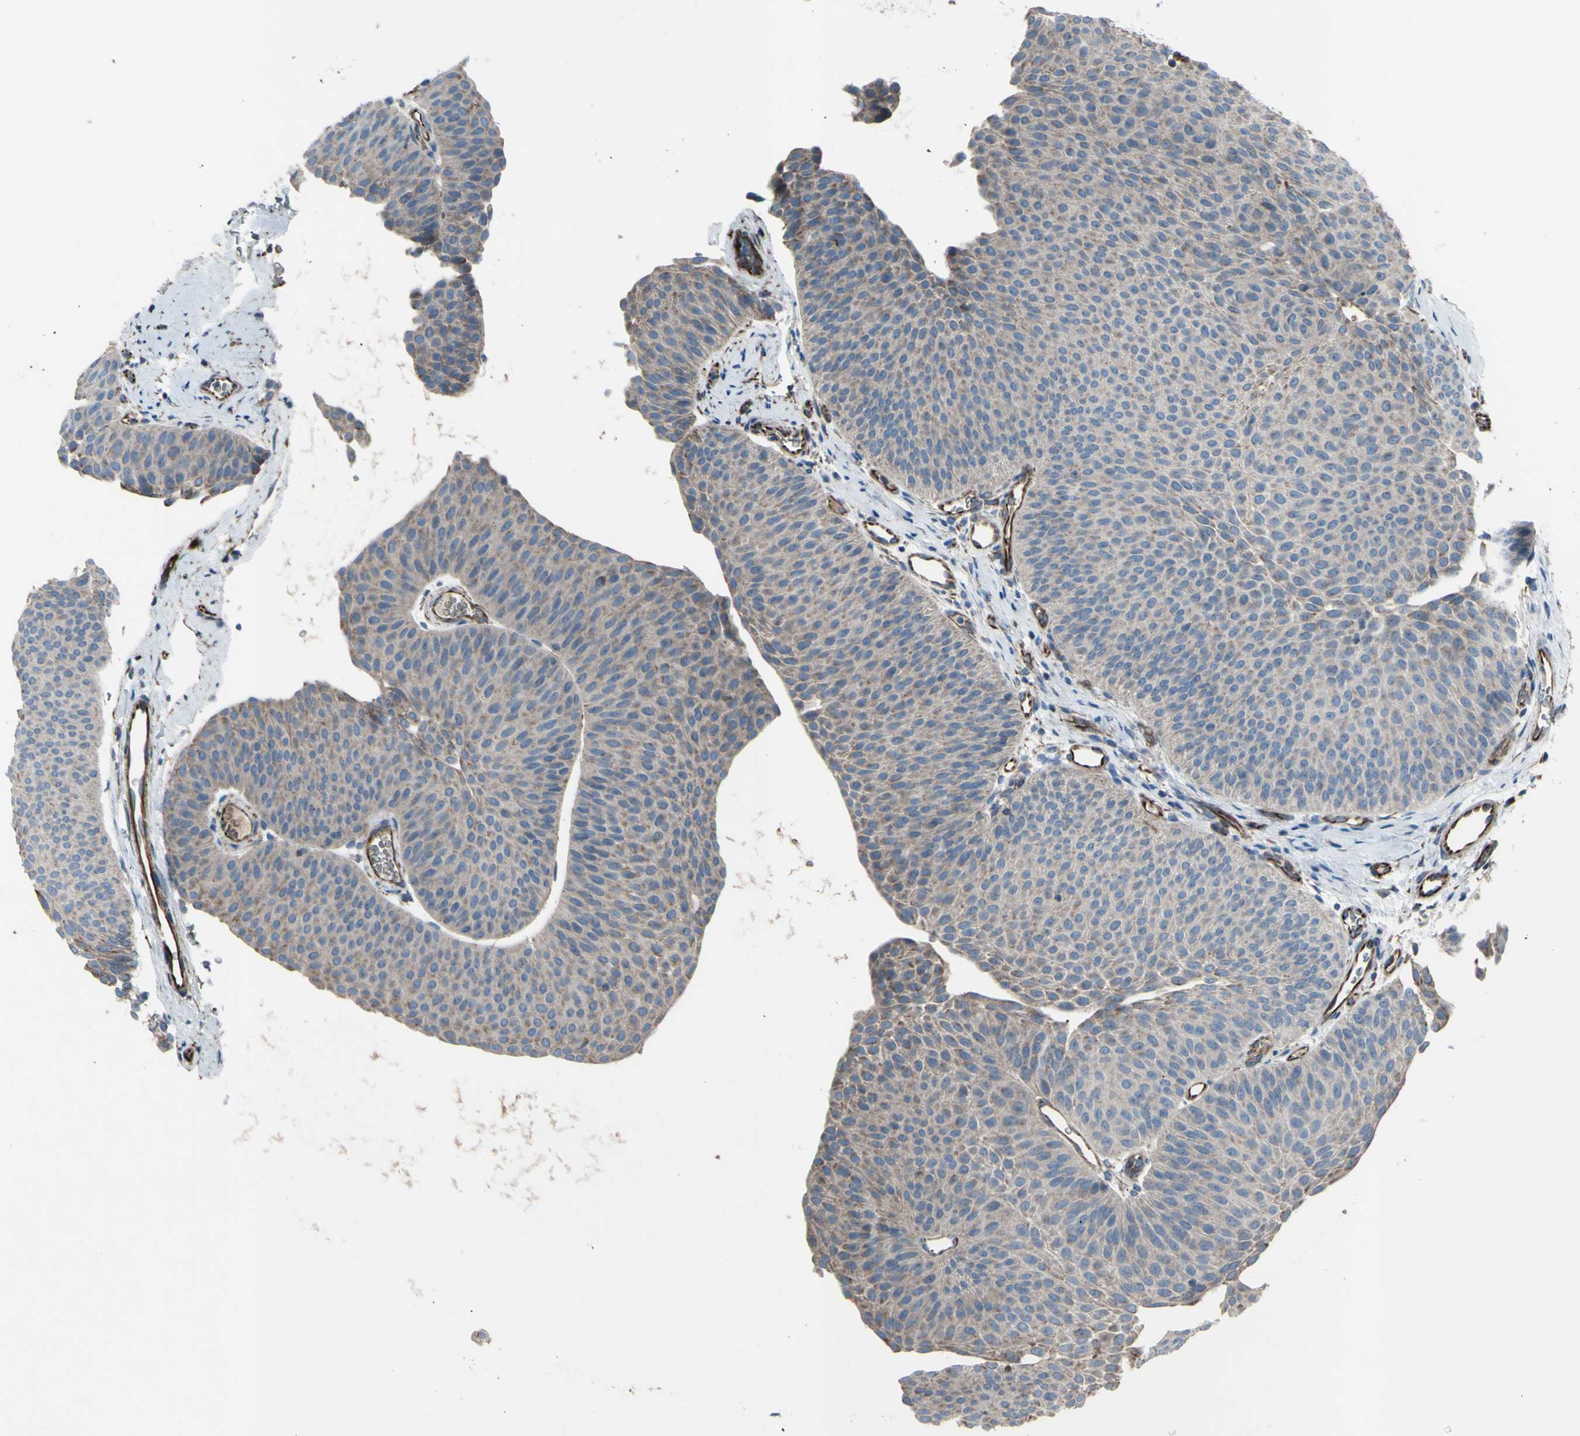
{"staining": {"intensity": "weak", "quantity": ">75%", "location": "cytoplasmic/membranous"}, "tissue": "urothelial cancer", "cell_type": "Tumor cells", "image_type": "cancer", "snomed": [{"axis": "morphology", "description": "Urothelial carcinoma, Low grade"}, {"axis": "topography", "description": "Urinary bladder"}], "caption": "Immunohistochemical staining of human urothelial carcinoma (low-grade) reveals low levels of weak cytoplasmic/membranous expression in approximately >75% of tumor cells.", "gene": "EMC7", "patient": {"sex": "female", "age": 60}}